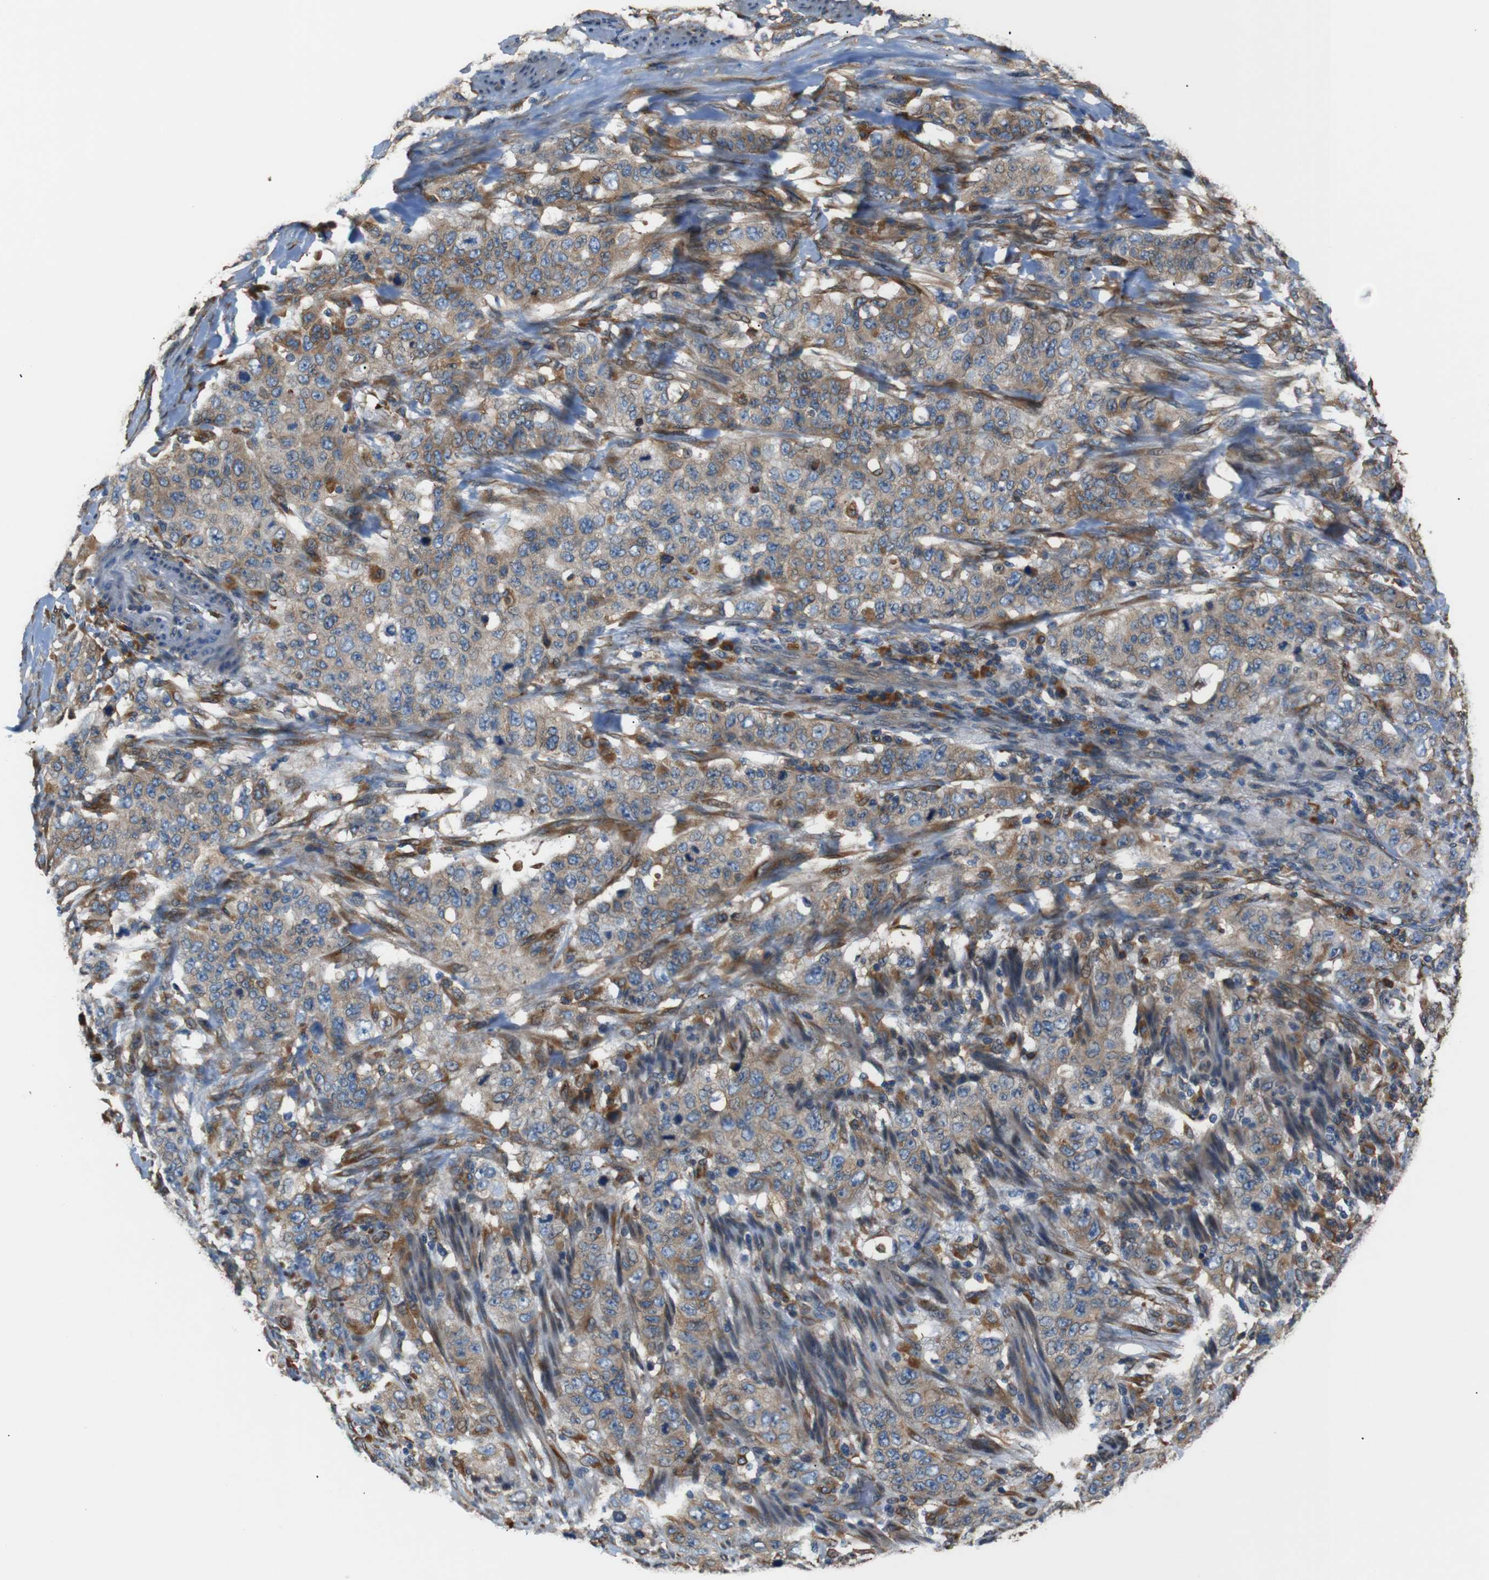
{"staining": {"intensity": "weak", "quantity": ">75%", "location": "cytoplasmic/membranous"}, "tissue": "stomach cancer", "cell_type": "Tumor cells", "image_type": "cancer", "snomed": [{"axis": "morphology", "description": "Adenocarcinoma, NOS"}, {"axis": "topography", "description": "Stomach"}], "caption": "Protein analysis of stomach cancer tissue shows weak cytoplasmic/membranous staining in approximately >75% of tumor cells.", "gene": "TMED2", "patient": {"sex": "male", "age": 48}}